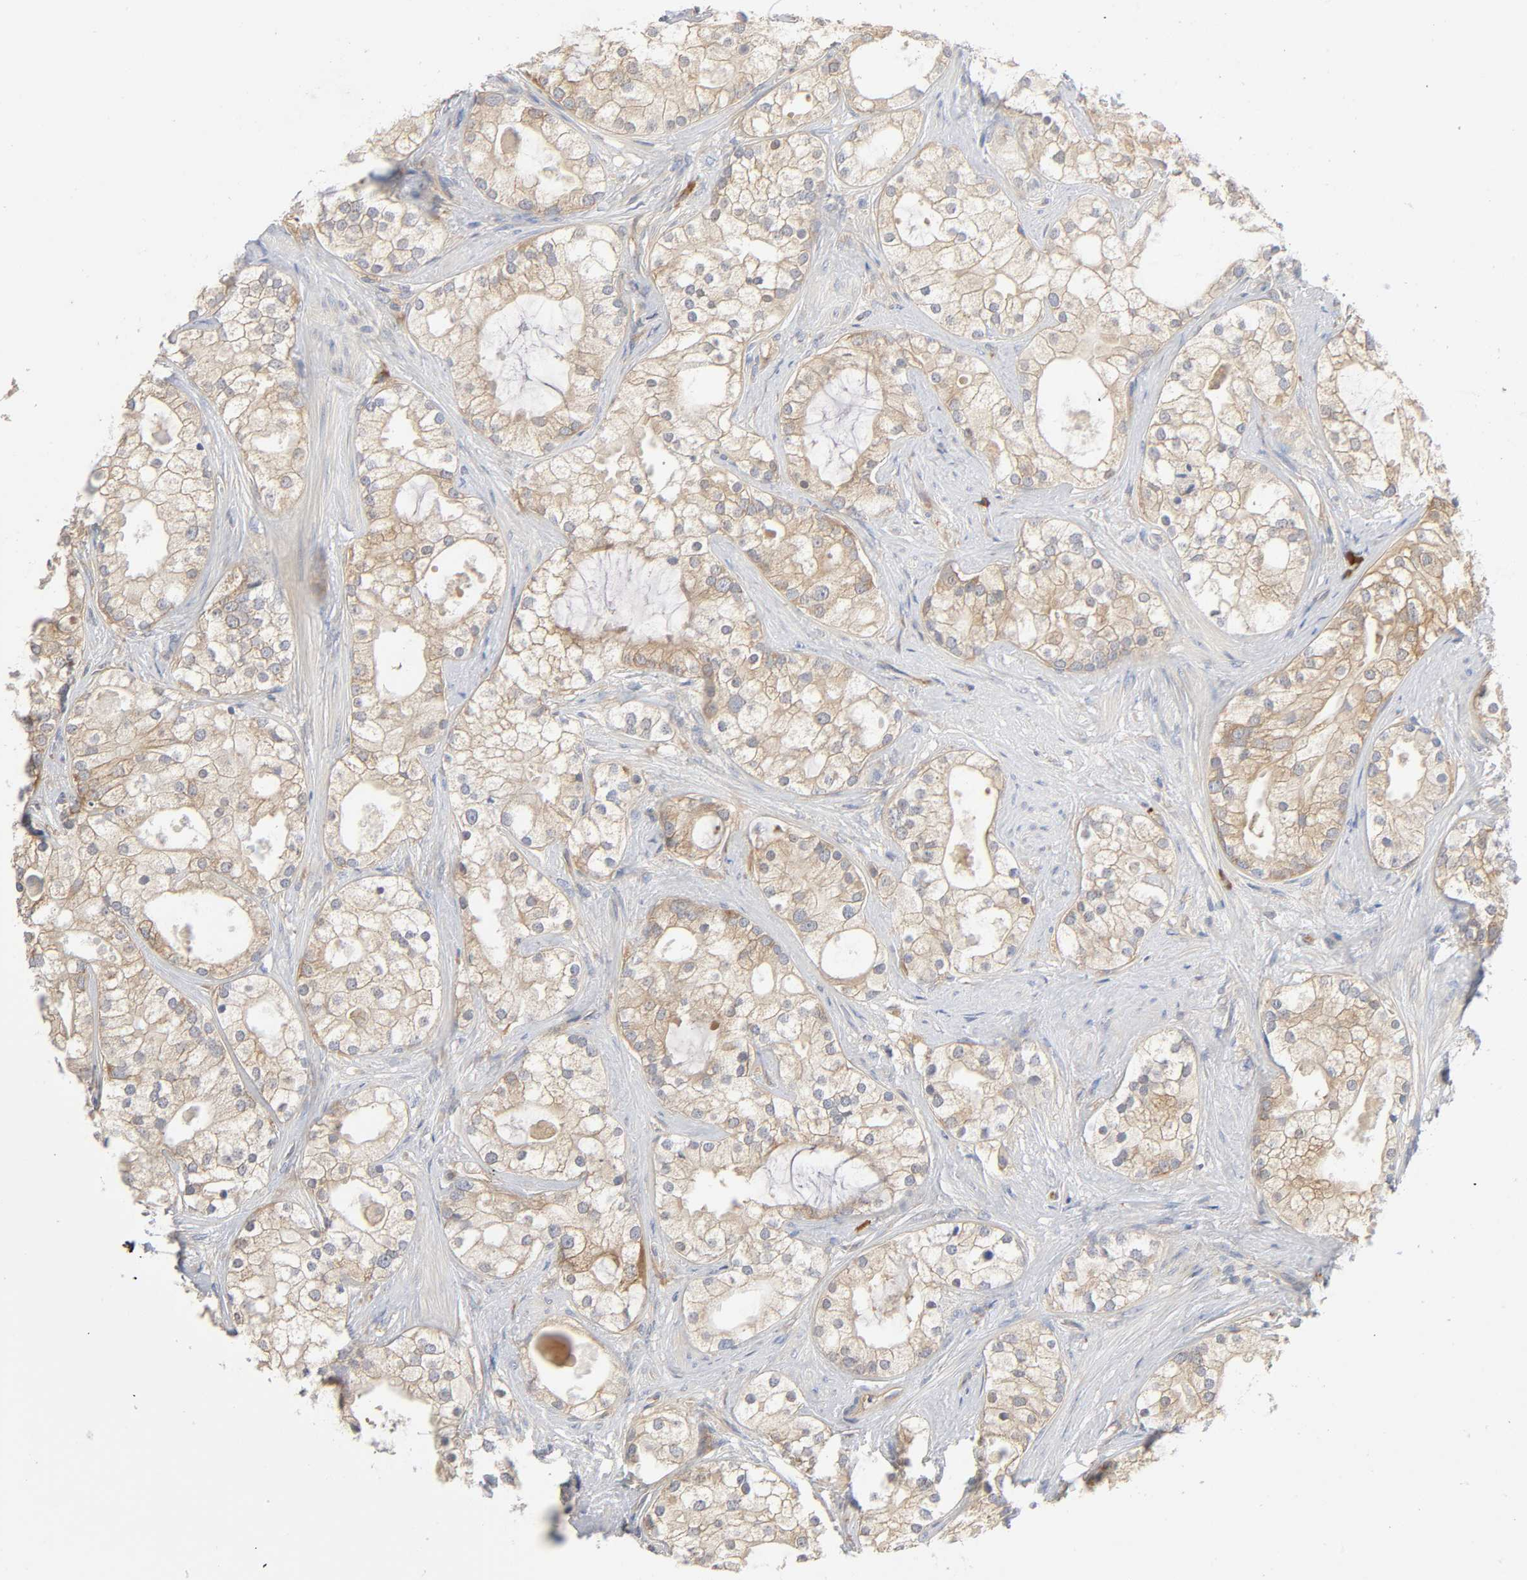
{"staining": {"intensity": "moderate", "quantity": ">75%", "location": "cytoplasmic/membranous"}, "tissue": "prostate cancer", "cell_type": "Tumor cells", "image_type": "cancer", "snomed": [{"axis": "morphology", "description": "Adenocarcinoma, Low grade"}, {"axis": "topography", "description": "Prostate"}], "caption": "High-magnification brightfield microscopy of prostate low-grade adenocarcinoma stained with DAB (3,3'-diaminobenzidine) (brown) and counterstained with hematoxylin (blue). tumor cells exhibit moderate cytoplasmic/membranous positivity is present in about>75% of cells.", "gene": "SCHIP1", "patient": {"sex": "male", "age": 58}}